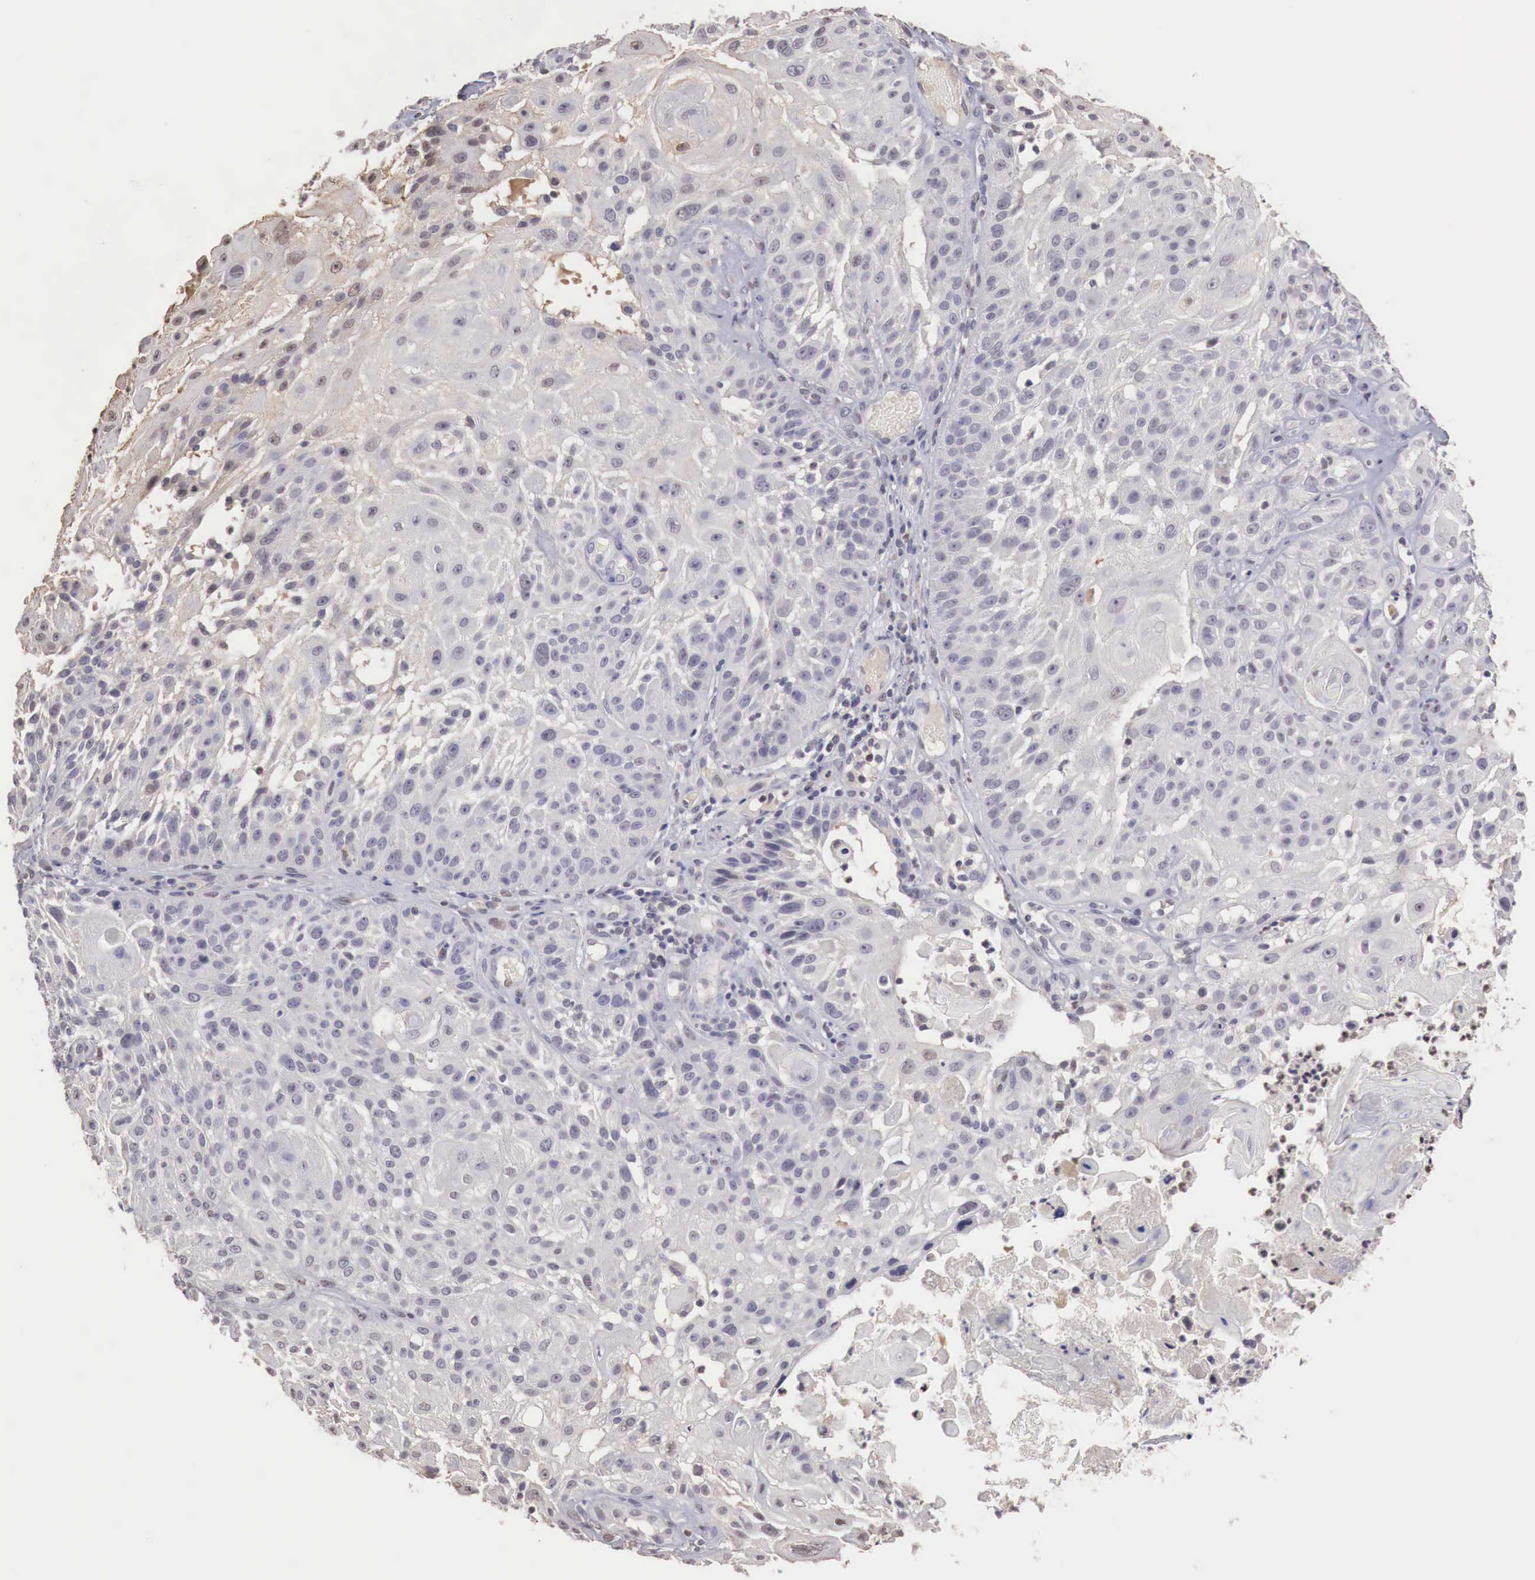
{"staining": {"intensity": "negative", "quantity": "none", "location": "none"}, "tissue": "skin cancer", "cell_type": "Tumor cells", "image_type": "cancer", "snomed": [{"axis": "morphology", "description": "Squamous cell carcinoma, NOS"}, {"axis": "topography", "description": "Skin"}], "caption": "A high-resolution image shows IHC staining of skin cancer (squamous cell carcinoma), which reveals no significant expression in tumor cells.", "gene": "TBC1D9", "patient": {"sex": "female", "age": 89}}